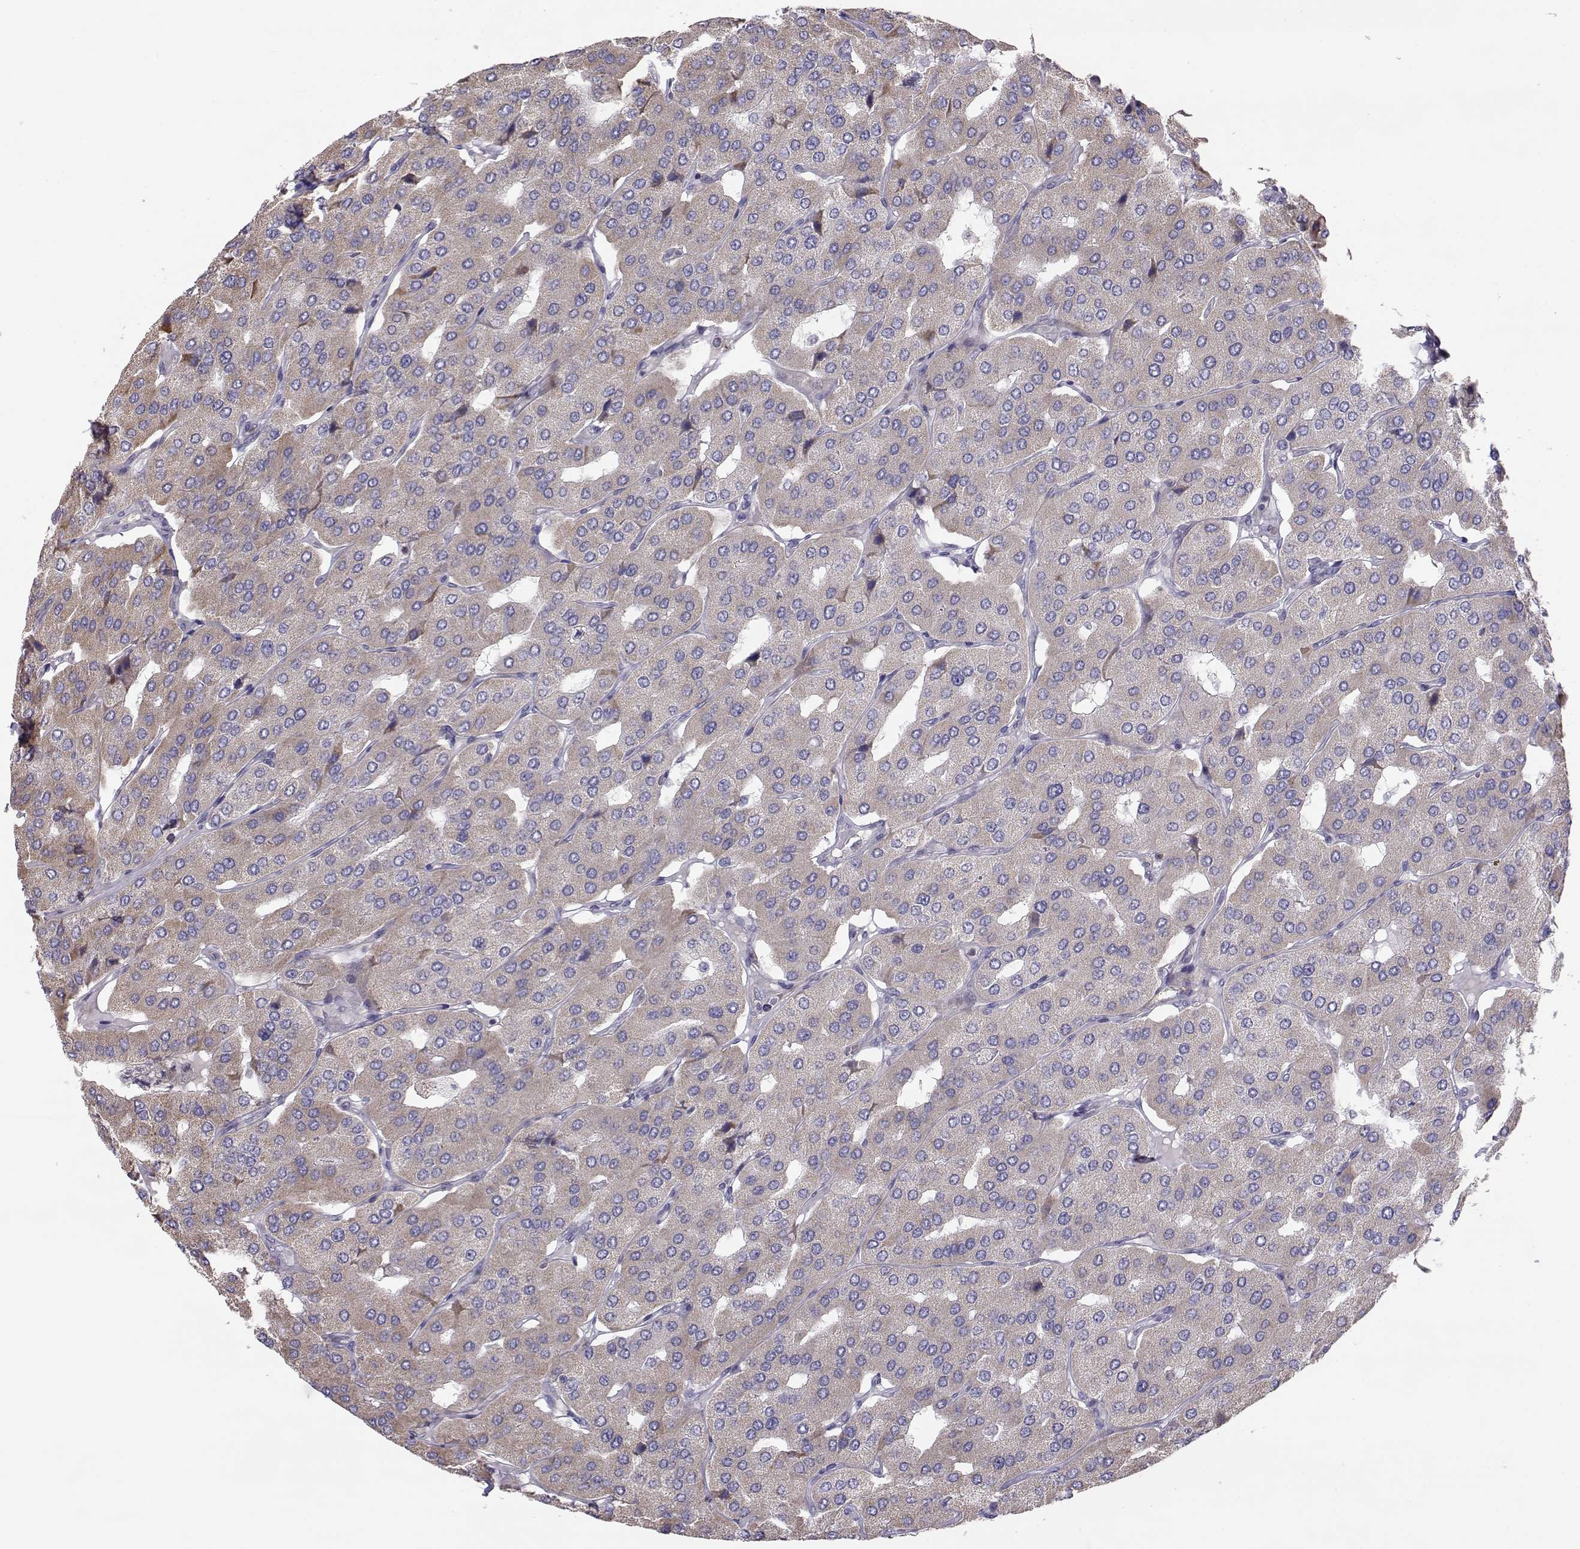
{"staining": {"intensity": "negative", "quantity": "none", "location": "none"}, "tissue": "parathyroid gland", "cell_type": "Glandular cells", "image_type": "normal", "snomed": [{"axis": "morphology", "description": "Normal tissue, NOS"}, {"axis": "morphology", "description": "Adenoma, NOS"}, {"axis": "topography", "description": "Parathyroid gland"}], "caption": "Image shows no significant protein positivity in glandular cells of normal parathyroid gland. The staining is performed using DAB brown chromogen with nuclei counter-stained in using hematoxylin.", "gene": "NCAM2", "patient": {"sex": "female", "age": 86}}